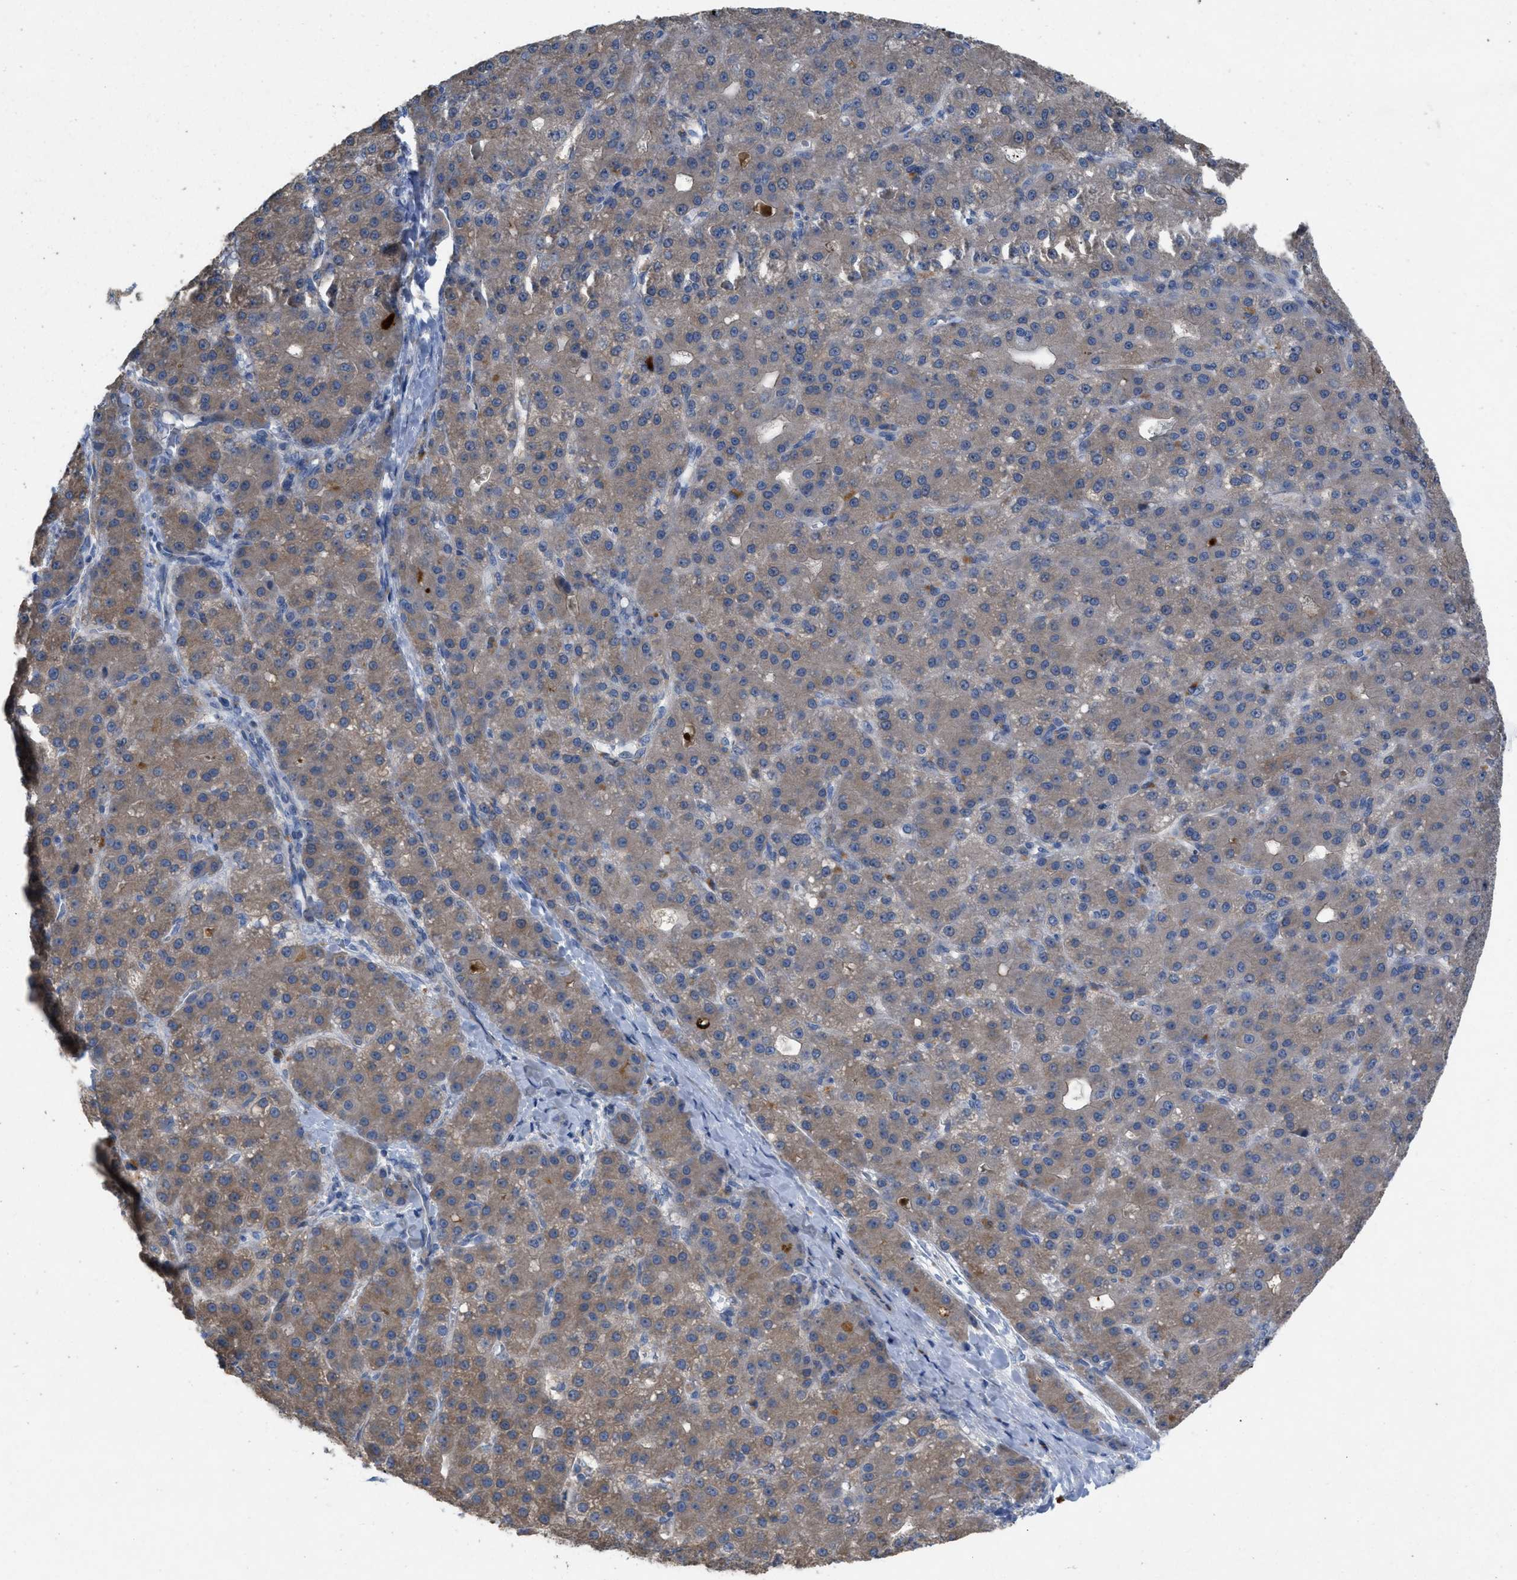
{"staining": {"intensity": "weak", "quantity": ">75%", "location": "cytoplasmic/membranous"}, "tissue": "liver cancer", "cell_type": "Tumor cells", "image_type": "cancer", "snomed": [{"axis": "morphology", "description": "Carcinoma, Hepatocellular, NOS"}, {"axis": "topography", "description": "Liver"}], "caption": "A high-resolution photomicrograph shows immunohistochemistry (IHC) staining of liver cancer, which demonstrates weak cytoplasmic/membranous staining in about >75% of tumor cells.", "gene": "PLPPR5", "patient": {"sex": "male", "age": 67}}